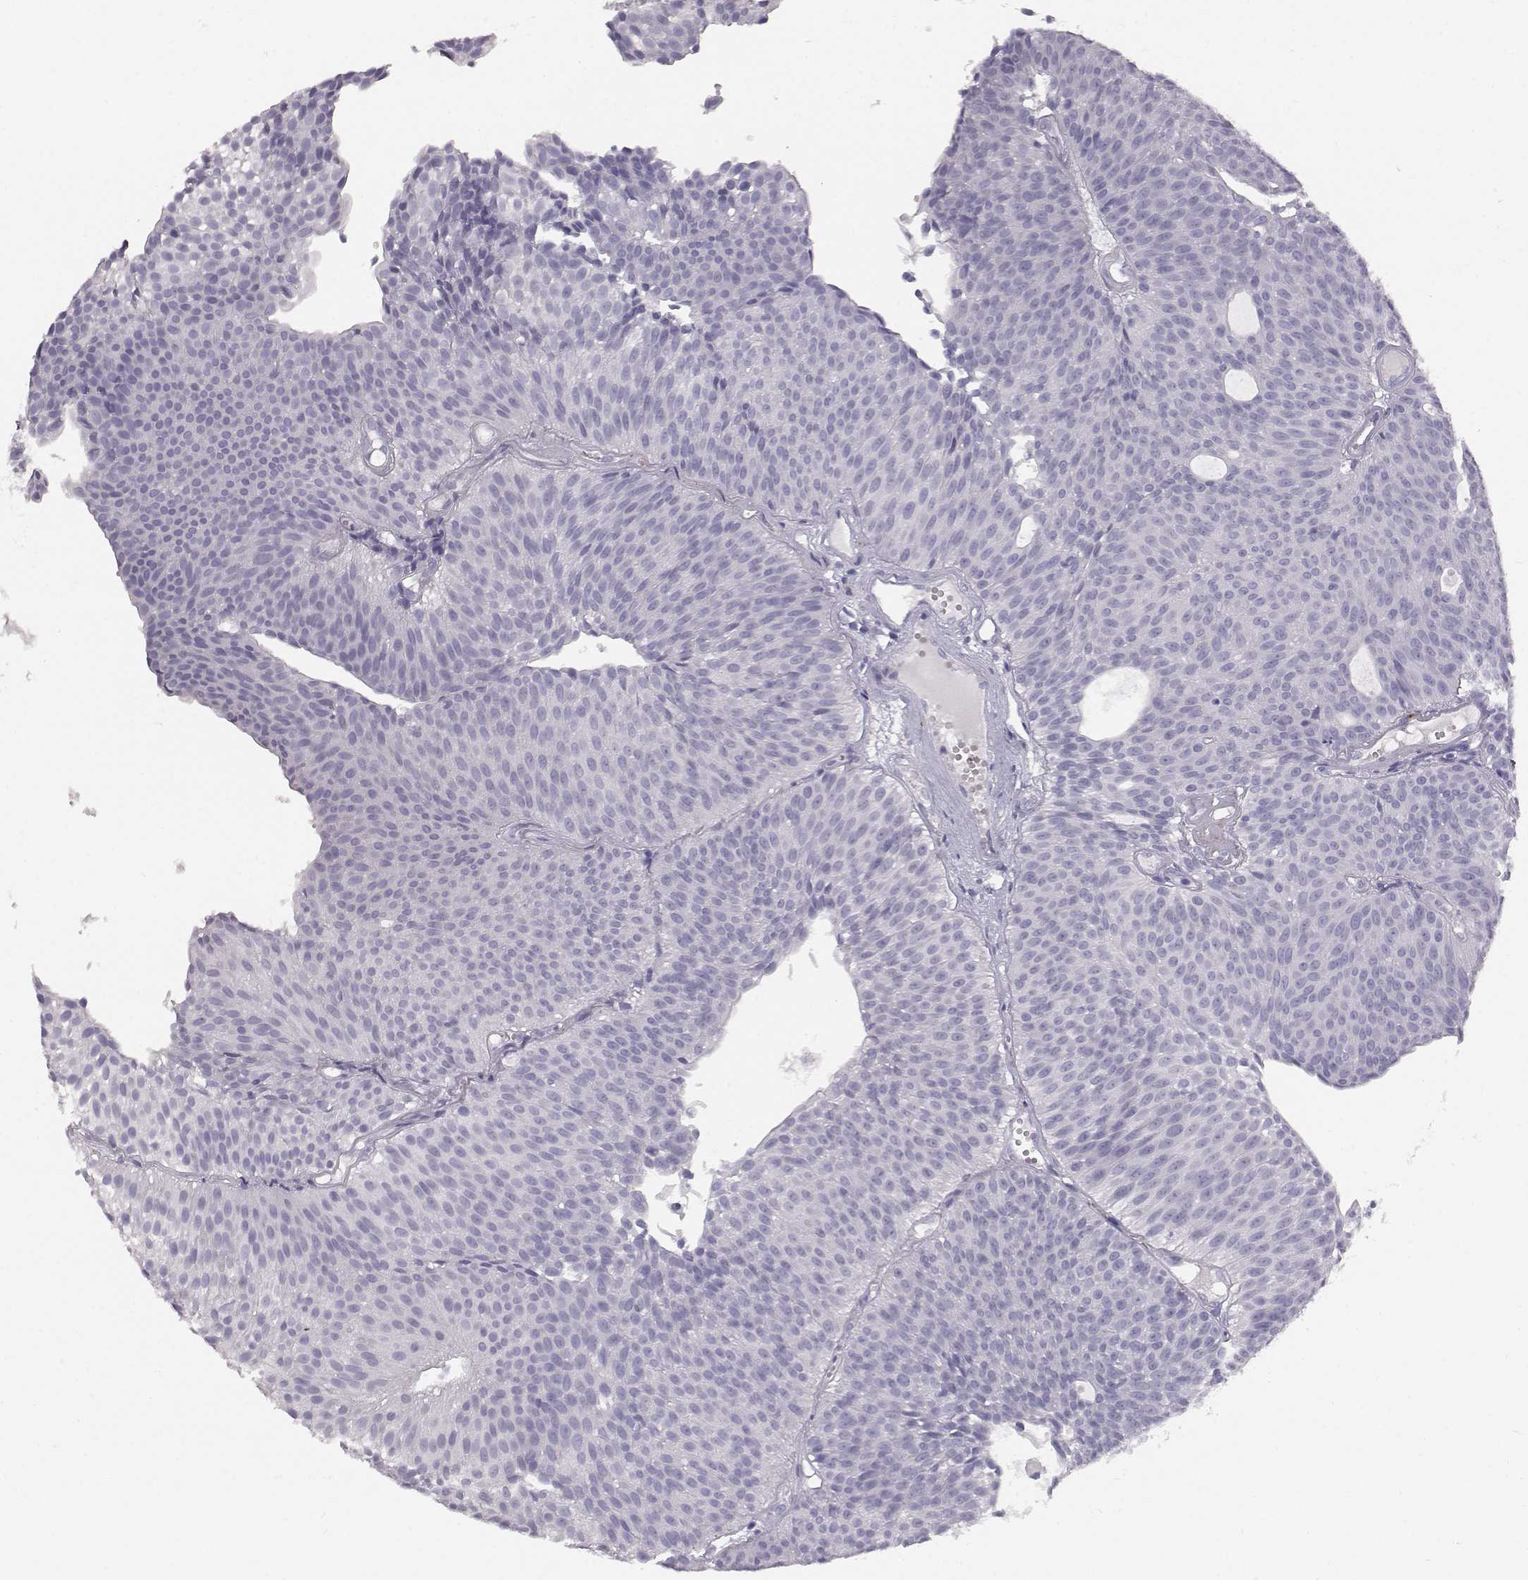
{"staining": {"intensity": "negative", "quantity": "none", "location": "none"}, "tissue": "urothelial cancer", "cell_type": "Tumor cells", "image_type": "cancer", "snomed": [{"axis": "morphology", "description": "Urothelial carcinoma, Low grade"}, {"axis": "topography", "description": "Urinary bladder"}], "caption": "Tumor cells show no significant protein expression in low-grade urothelial carcinoma.", "gene": "KRTAP16-1", "patient": {"sex": "male", "age": 63}}